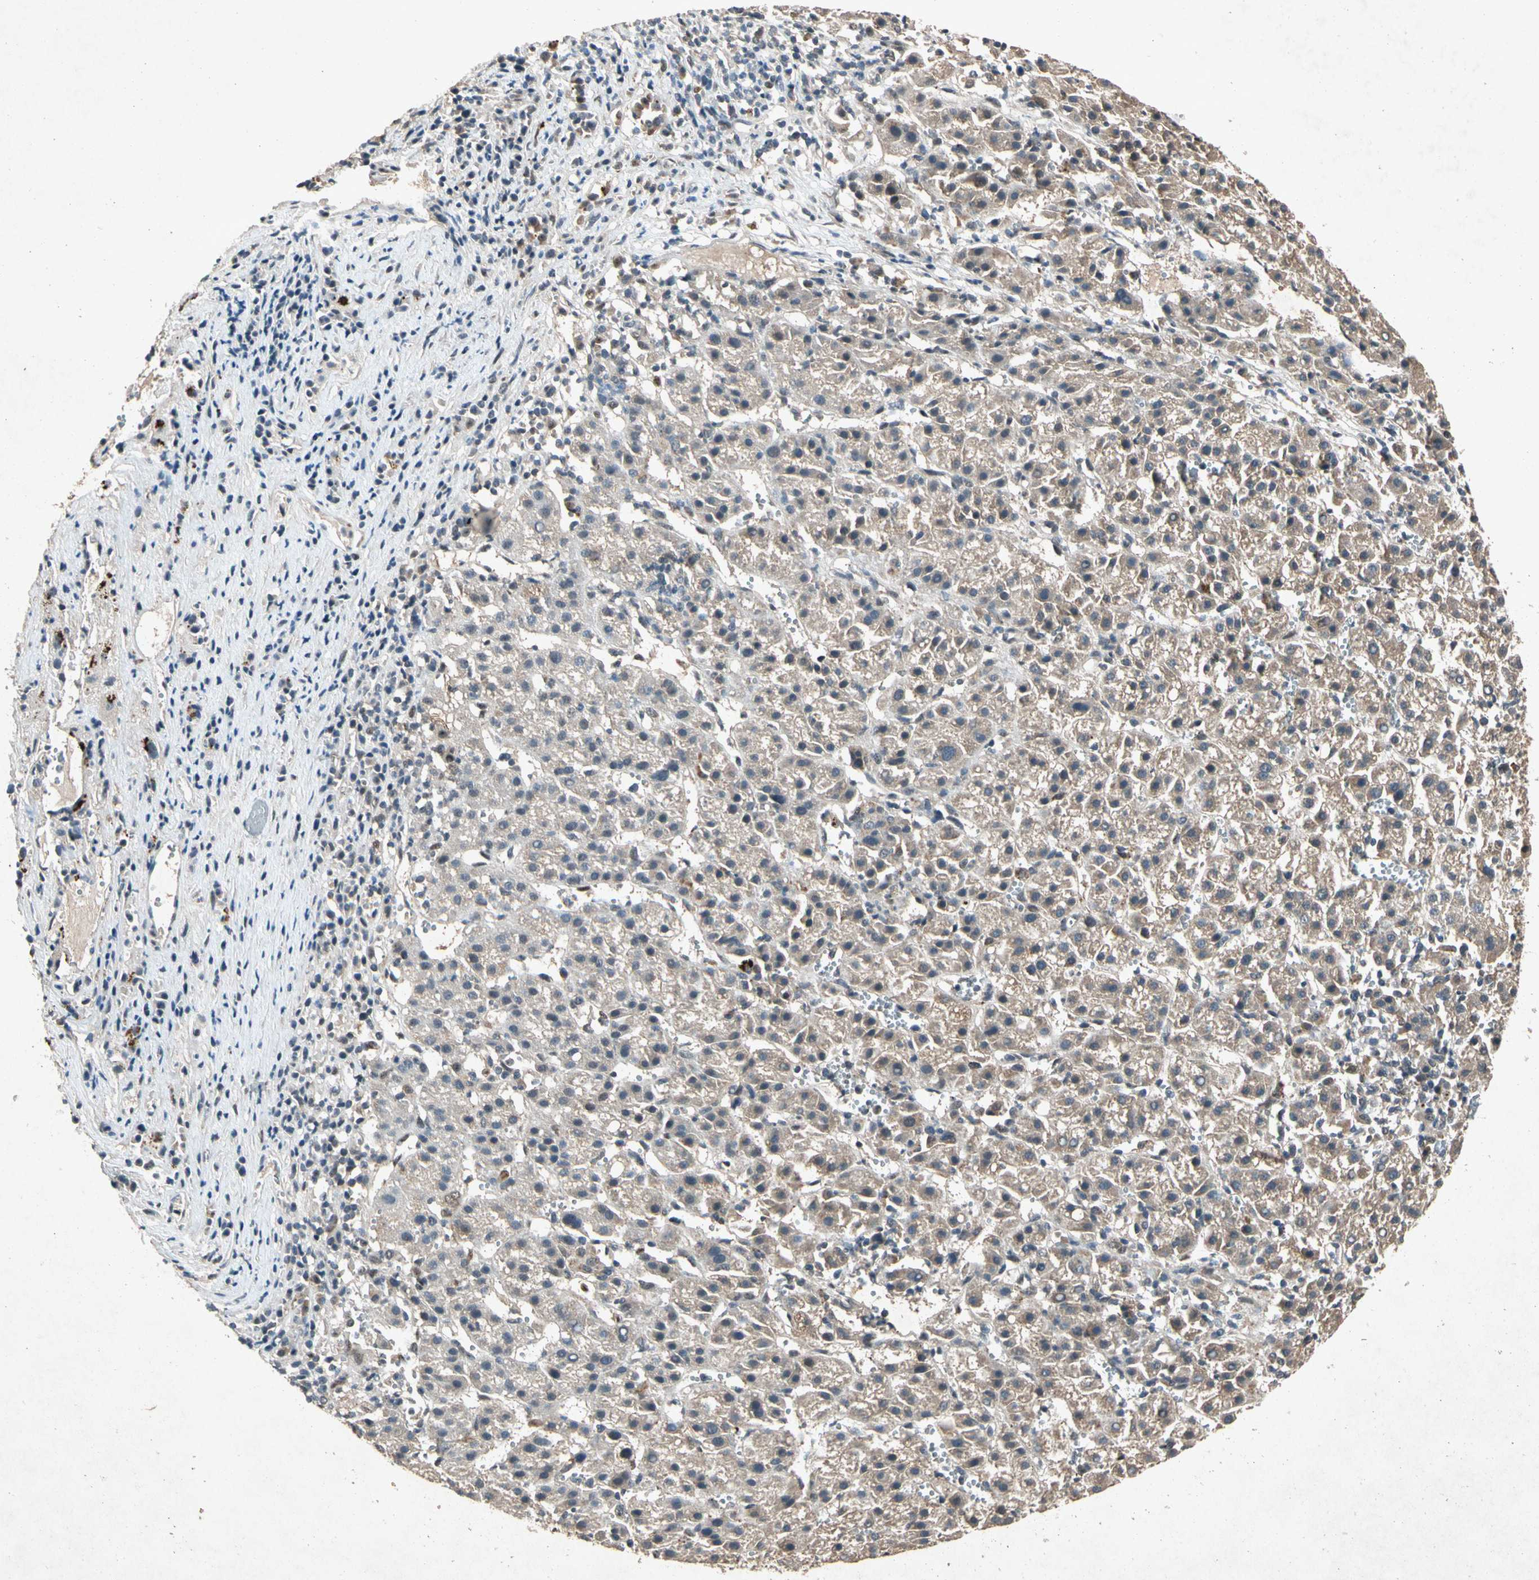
{"staining": {"intensity": "weak", "quantity": "<25%", "location": "cytoplasmic/membranous"}, "tissue": "liver cancer", "cell_type": "Tumor cells", "image_type": "cancer", "snomed": [{"axis": "morphology", "description": "Carcinoma, Hepatocellular, NOS"}, {"axis": "topography", "description": "Liver"}], "caption": "High power microscopy micrograph of an IHC histopathology image of liver hepatocellular carcinoma, revealing no significant staining in tumor cells.", "gene": "PML", "patient": {"sex": "female", "age": 58}}